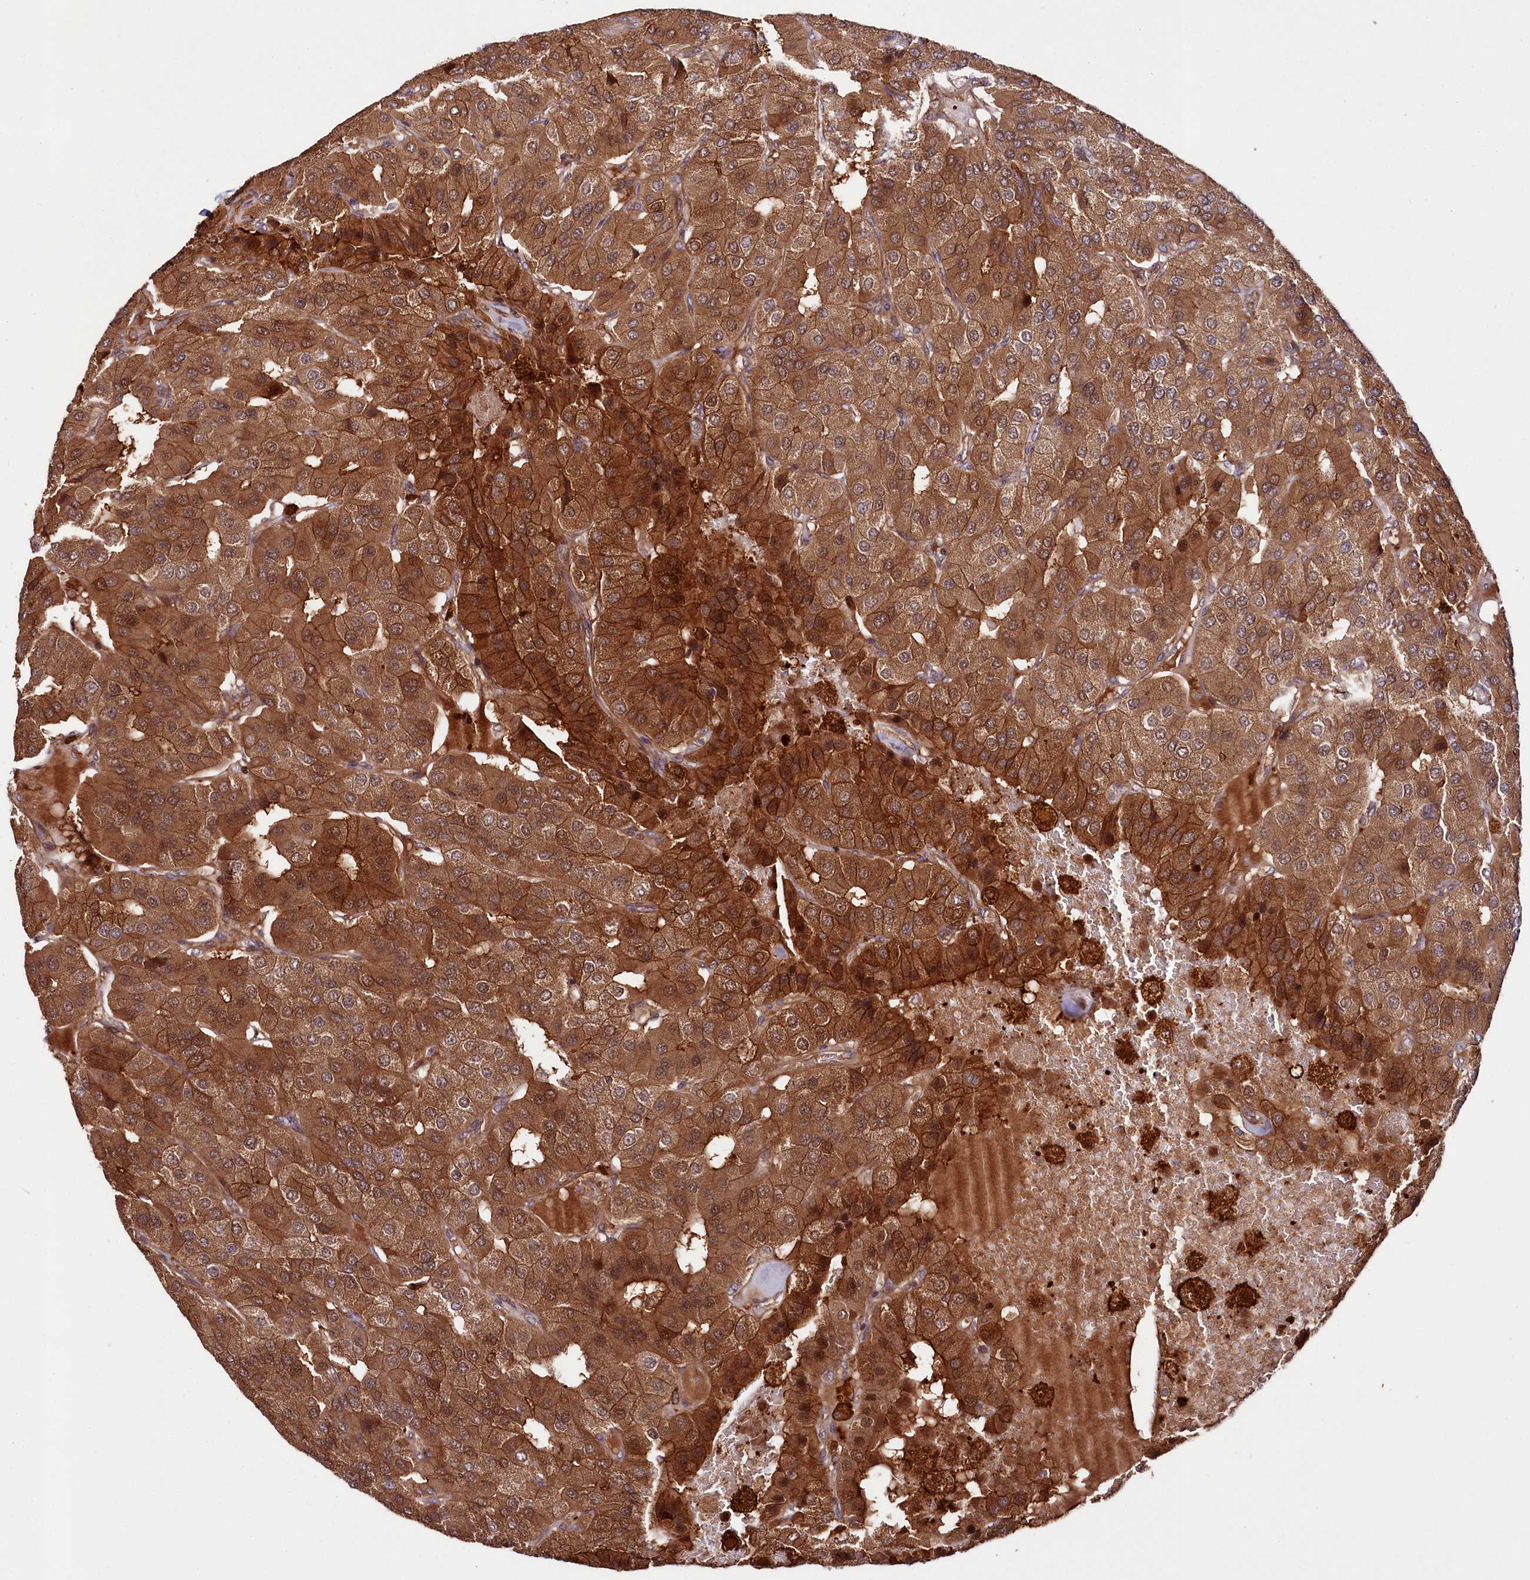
{"staining": {"intensity": "strong", "quantity": ">75%", "location": "cytoplasmic/membranous"}, "tissue": "parathyroid gland", "cell_type": "Glandular cells", "image_type": "normal", "snomed": [{"axis": "morphology", "description": "Normal tissue, NOS"}, {"axis": "morphology", "description": "Adenoma, NOS"}, {"axis": "topography", "description": "Parathyroid gland"}], "caption": "Protein analysis of benign parathyroid gland reveals strong cytoplasmic/membranous positivity in about >75% of glandular cells.", "gene": "NEDD1", "patient": {"sex": "female", "age": 86}}